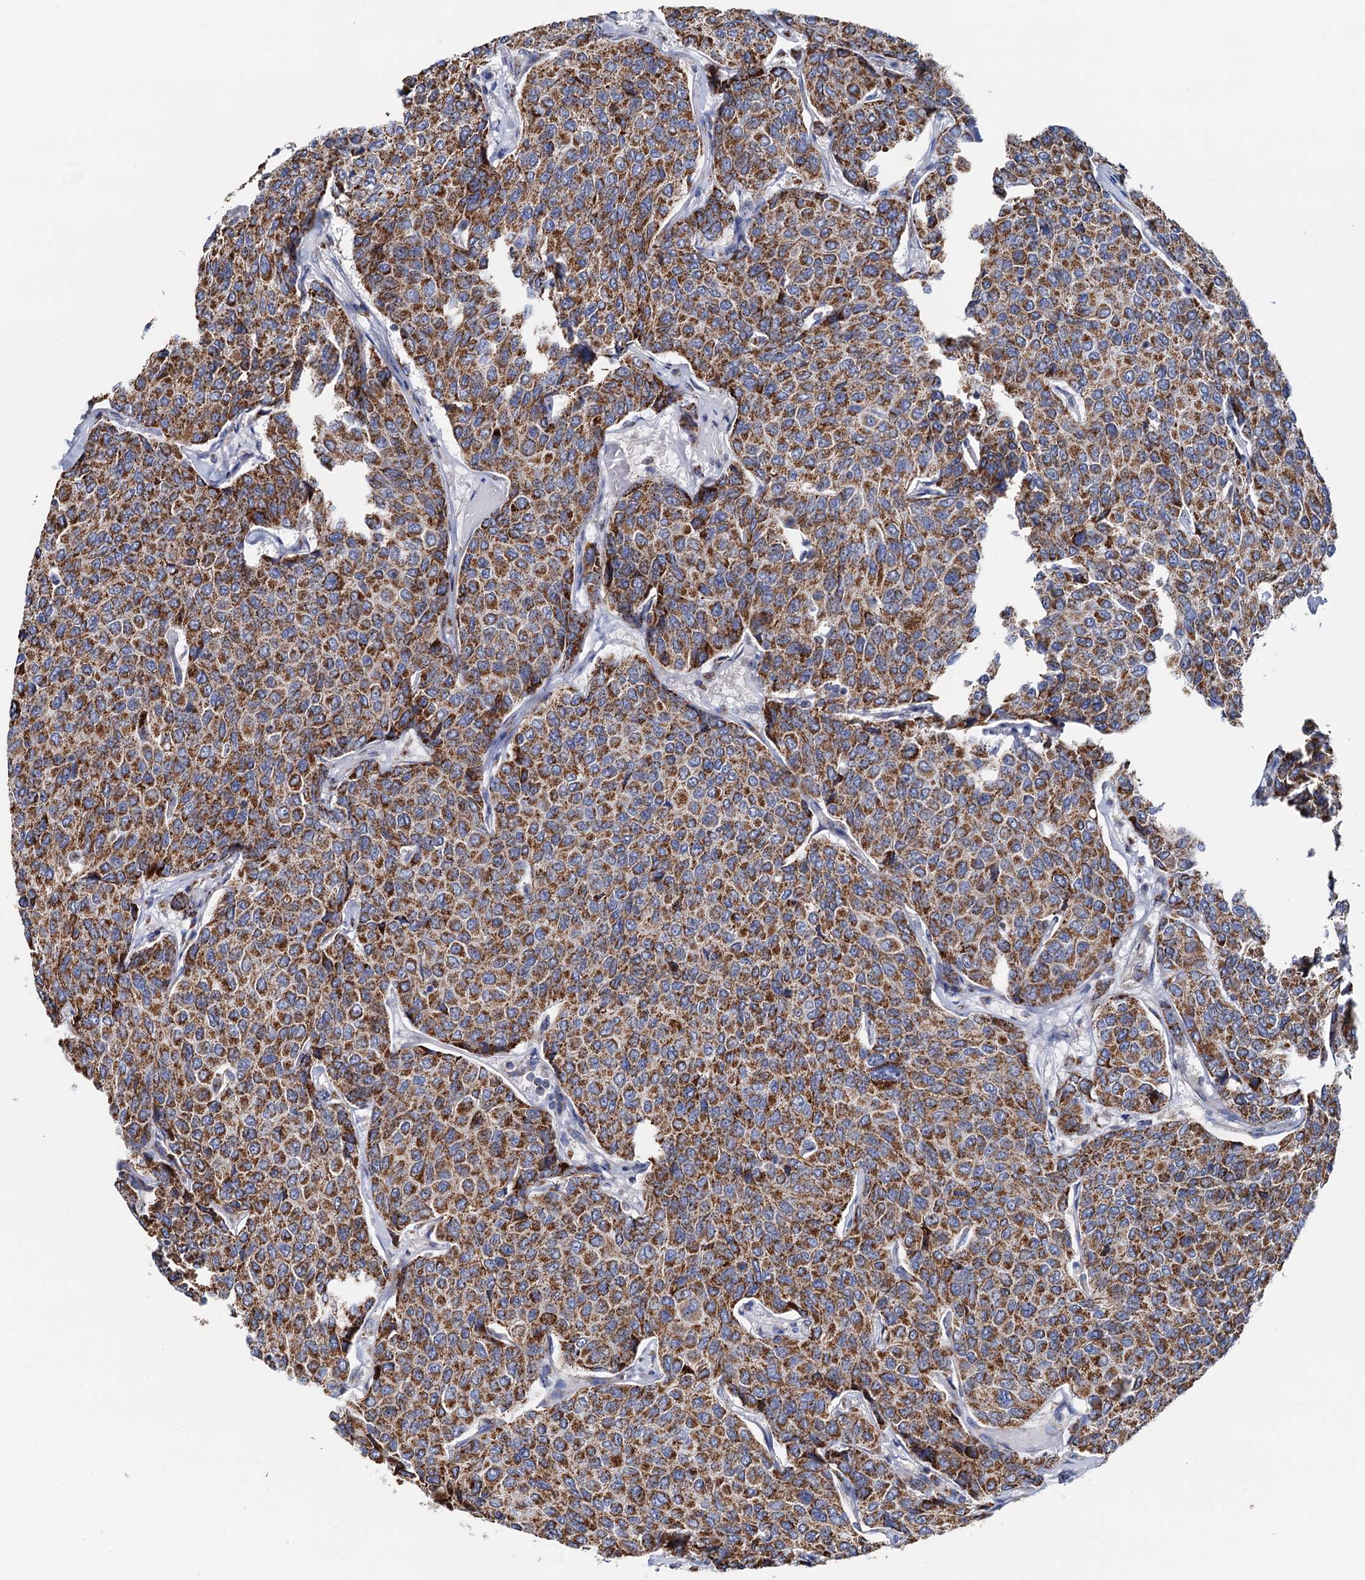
{"staining": {"intensity": "strong", "quantity": ">75%", "location": "cytoplasmic/membranous"}, "tissue": "breast cancer", "cell_type": "Tumor cells", "image_type": "cancer", "snomed": [{"axis": "morphology", "description": "Duct carcinoma"}, {"axis": "topography", "description": "Breast"}], "caption": "A high-resolution histopathology image shows immunohistochemistry (IHC) staining of breast cancer (infiltrating ductal carcinoma), which reveals strong cytoplasmic/membranous positivity in about >75% of tumor cells.", "gene": "C2CD3", "patient": {"sex": "female", "age": 55}}